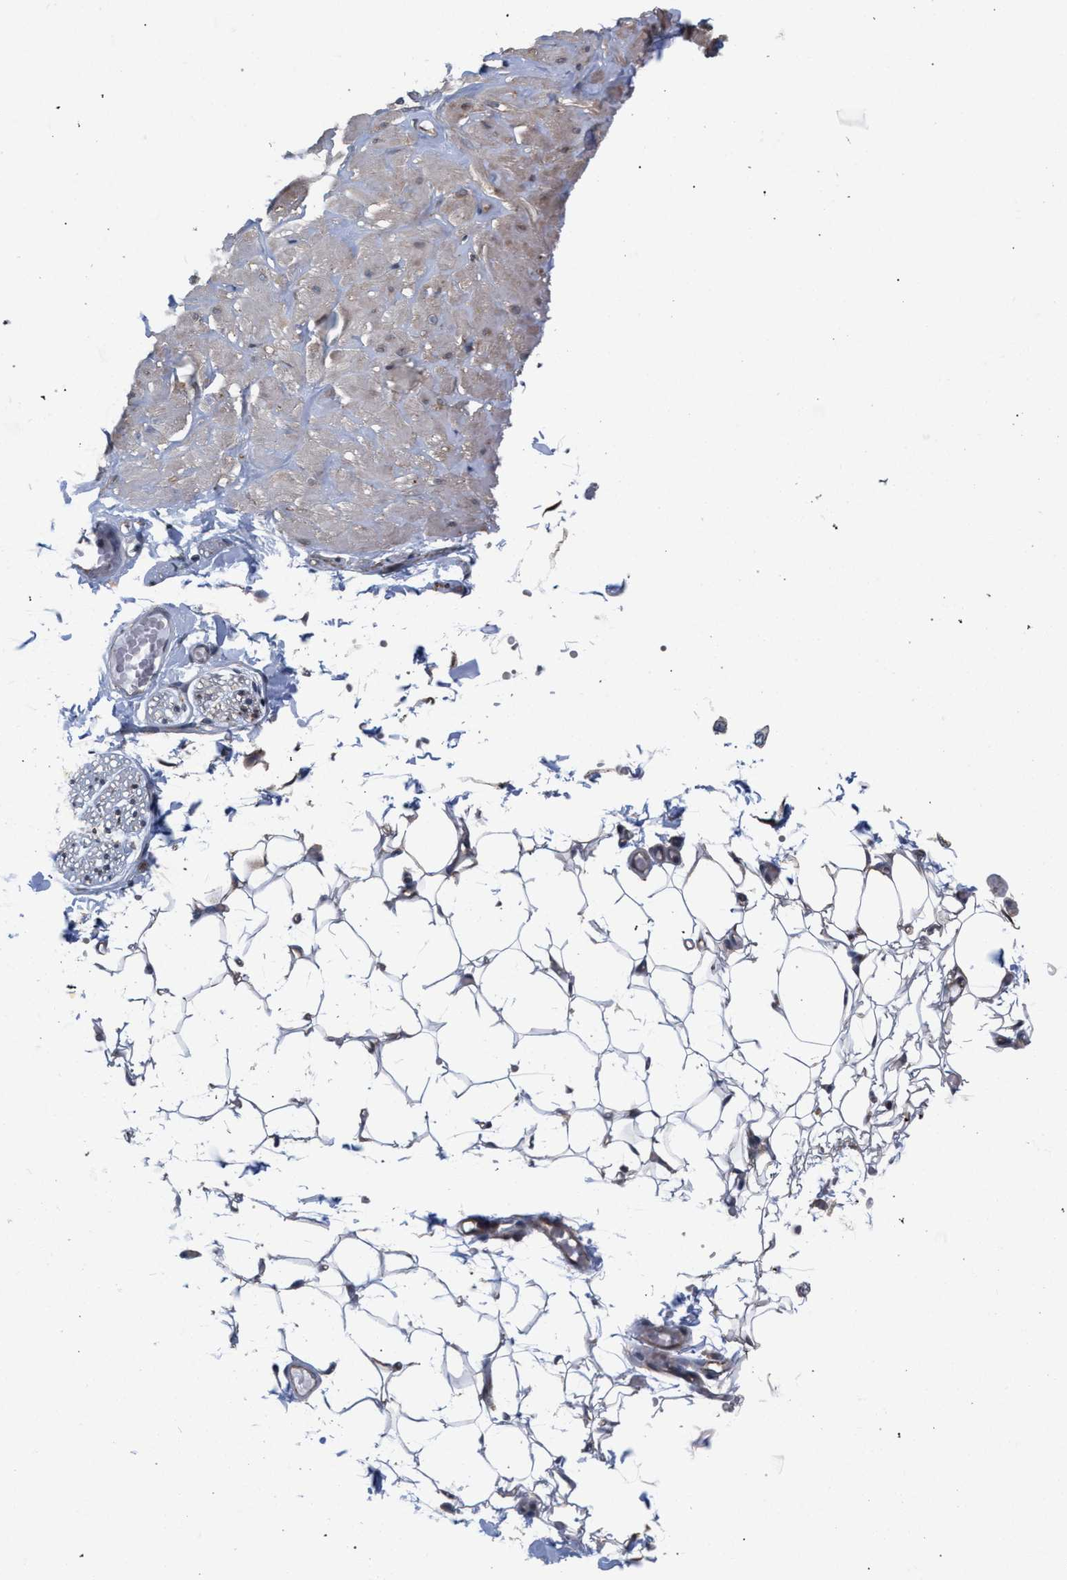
{"staining": {"intensity": "negative", "quantity": "none", "location": "none"}, "tissue": "adipose tissue", "cell_type": "Adipocytes", "image_type": "normal", "snomed": [{"axis": "morphology", "description": "Normal tissue, NOS"}, {"axis": "topography", "description": "Adipose tissue"}, {"axis": "topography", "description": "Vascular tissue"}, {"axis": "topography", "description": "Peripheral nerve tissue"}], "caption": "IHC photomicrograph of unremarkable adipose tissue stained for a protein (brown), which displays no positivity in adipocytes. (Stains: DAB (3,3'-diaminobenzidine) IHC with hematoxylin counter stain, Microscopy: brightfield microscopy at high magnification).", "gene": "ARPC5L", "patient": {"sex": "male", "age": 25}}